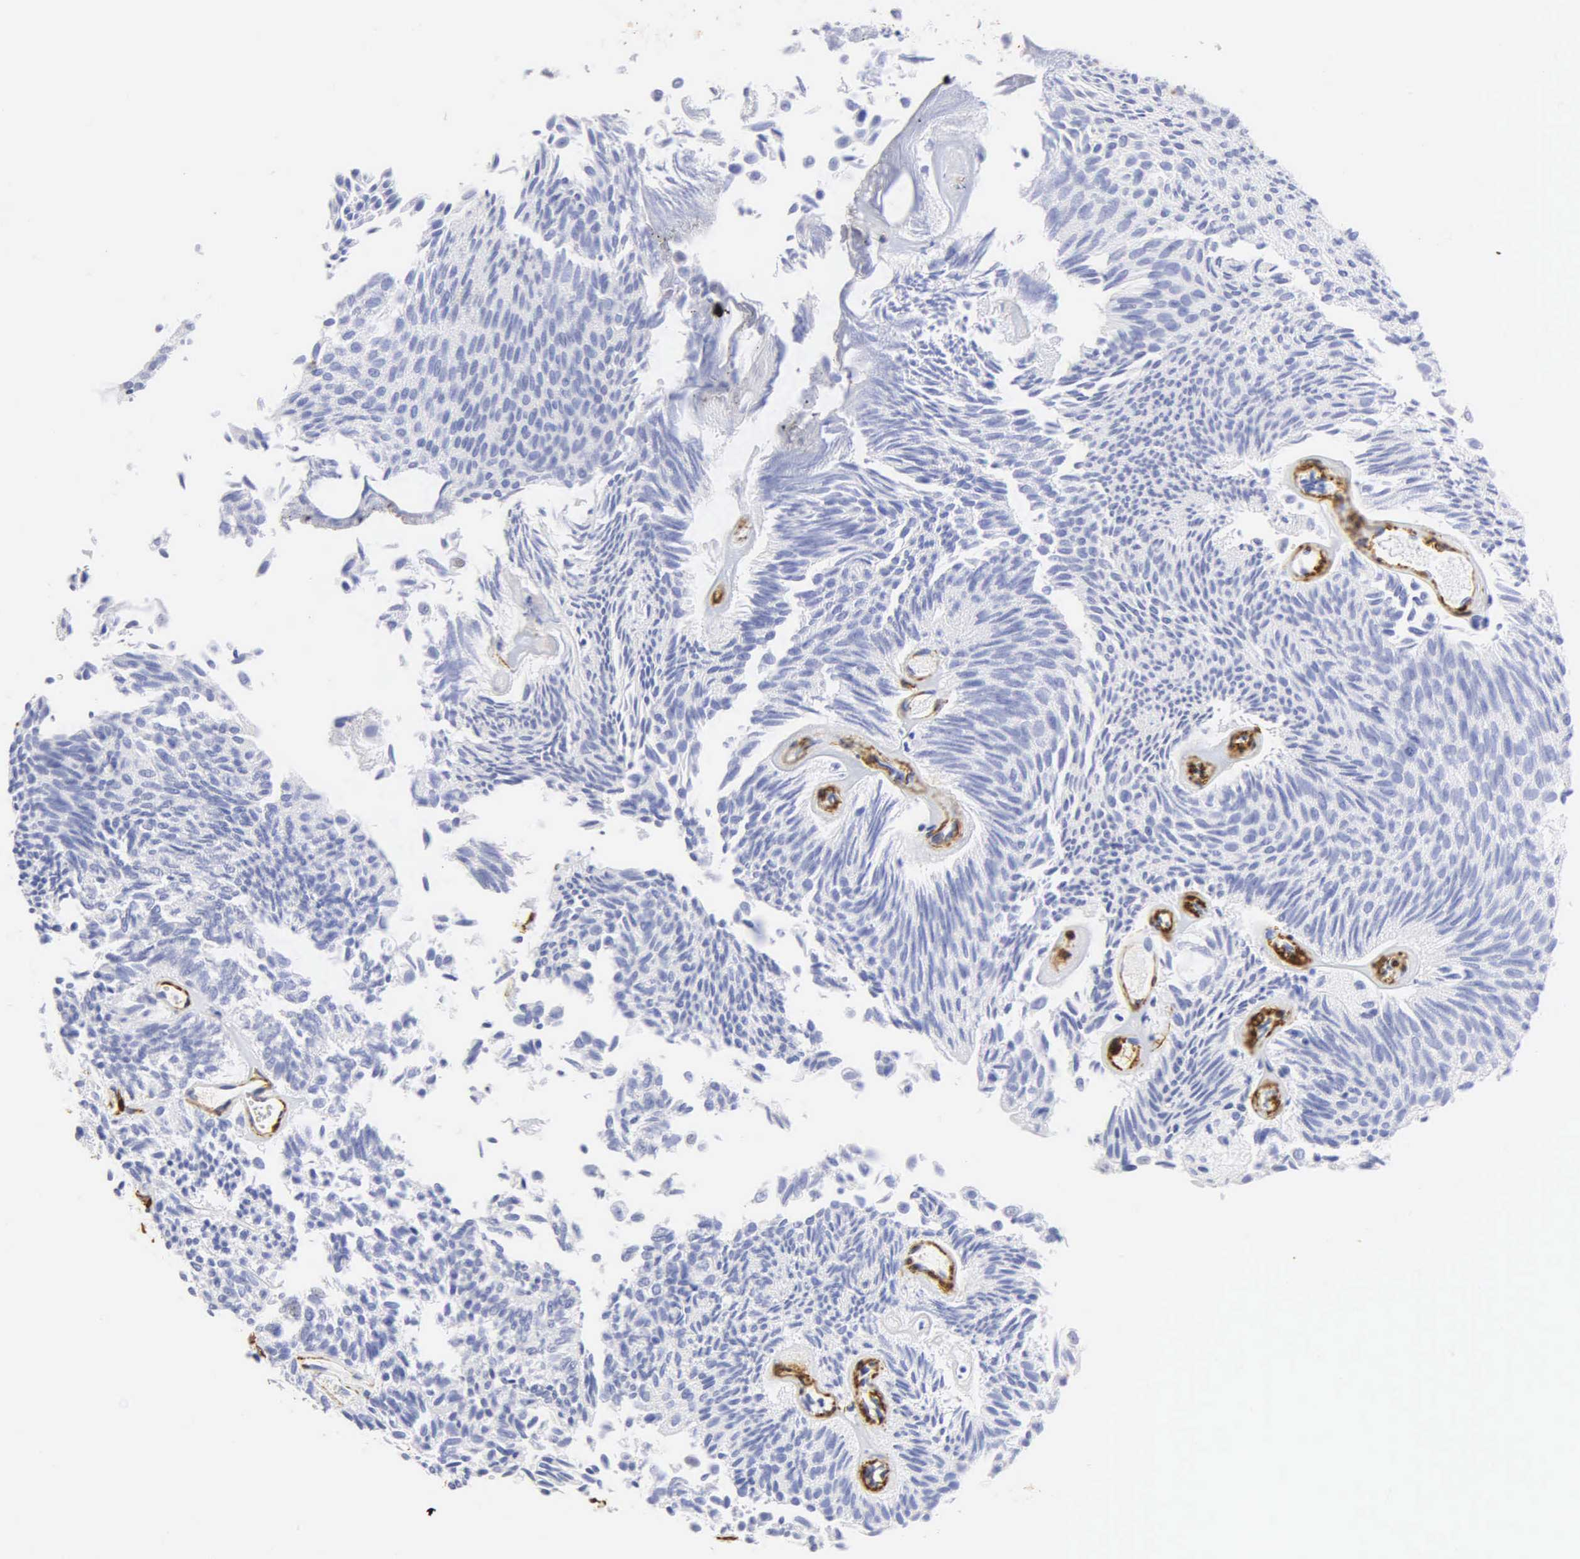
{"staining": {"intensity": "weak", "quantity": "<25%", "location": "nuclear"}, "tissue": "urothelial cancer", "cell_type": "Tumor cells", "image_type": "cancer", "snomed": [{"axis": "morphology", "description": "Urothelial carcinoma, Low grade"}, {"axis": "topography", "description": "Urinary bladder"}], "caption": "Immunohistochemical staining of urothelial cancer shows no significant expression in tumor cells.", "gene": "ACTA2", "patient": {"sex": "male", "age": 76}}